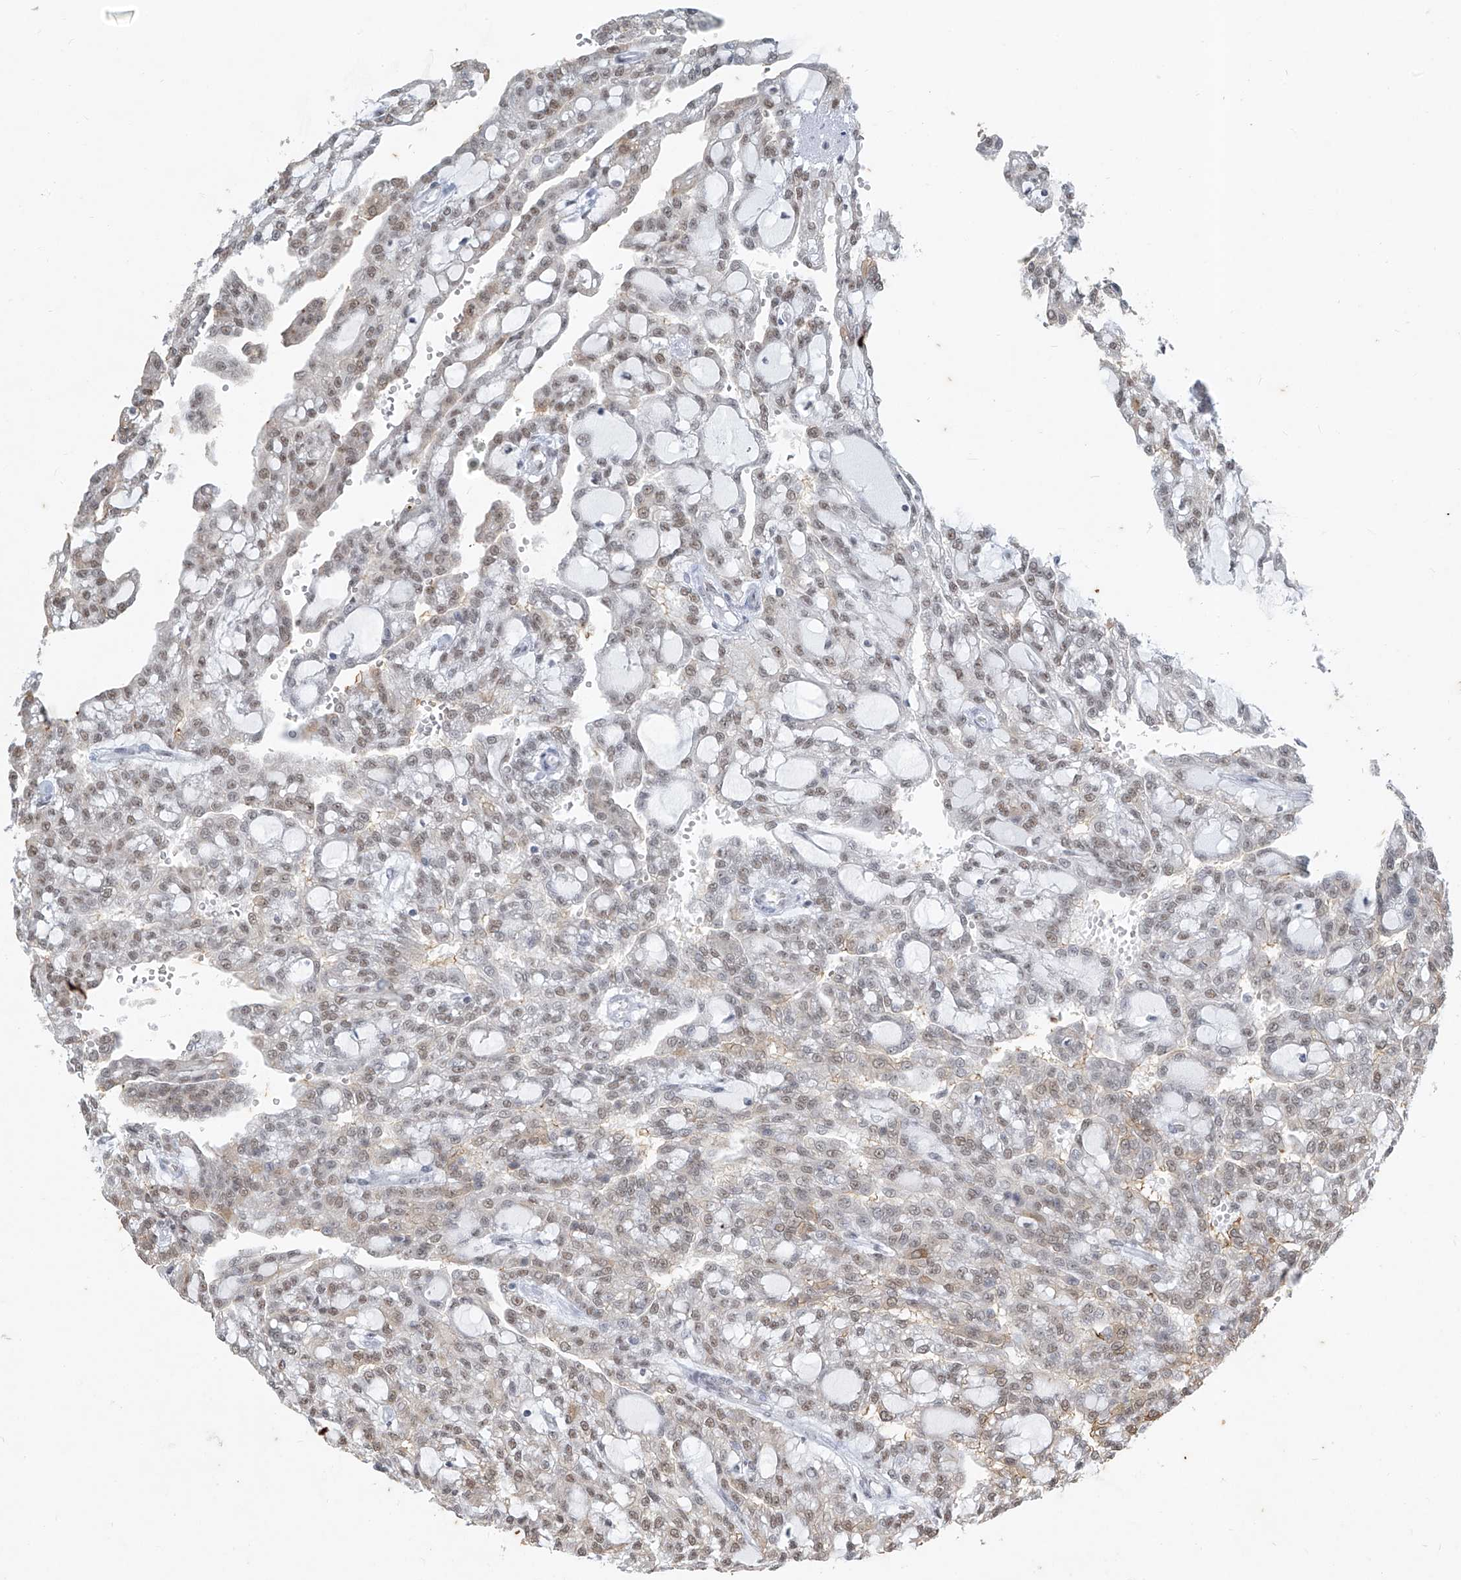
{"staining": {"intensity": "weak", "quantity": "25%-75%", "location": "nuclear"}, "tissue": "renal cancer", "cell_type": "Tumor cells", "image_type": "cancer", "snomed": [{"axis": "morphology", "description": "Adenocarcinoma, NOS"}, {"axis": "topography", "description": "Kidney"}], "caption": "A histopathology image of human adenocarcinoma (renal) stained for a protein demonstrates weak nuclear brown staining in tumor cells.", "gene": "TFEC", "patient": {"sex": "male", "age": 63}}